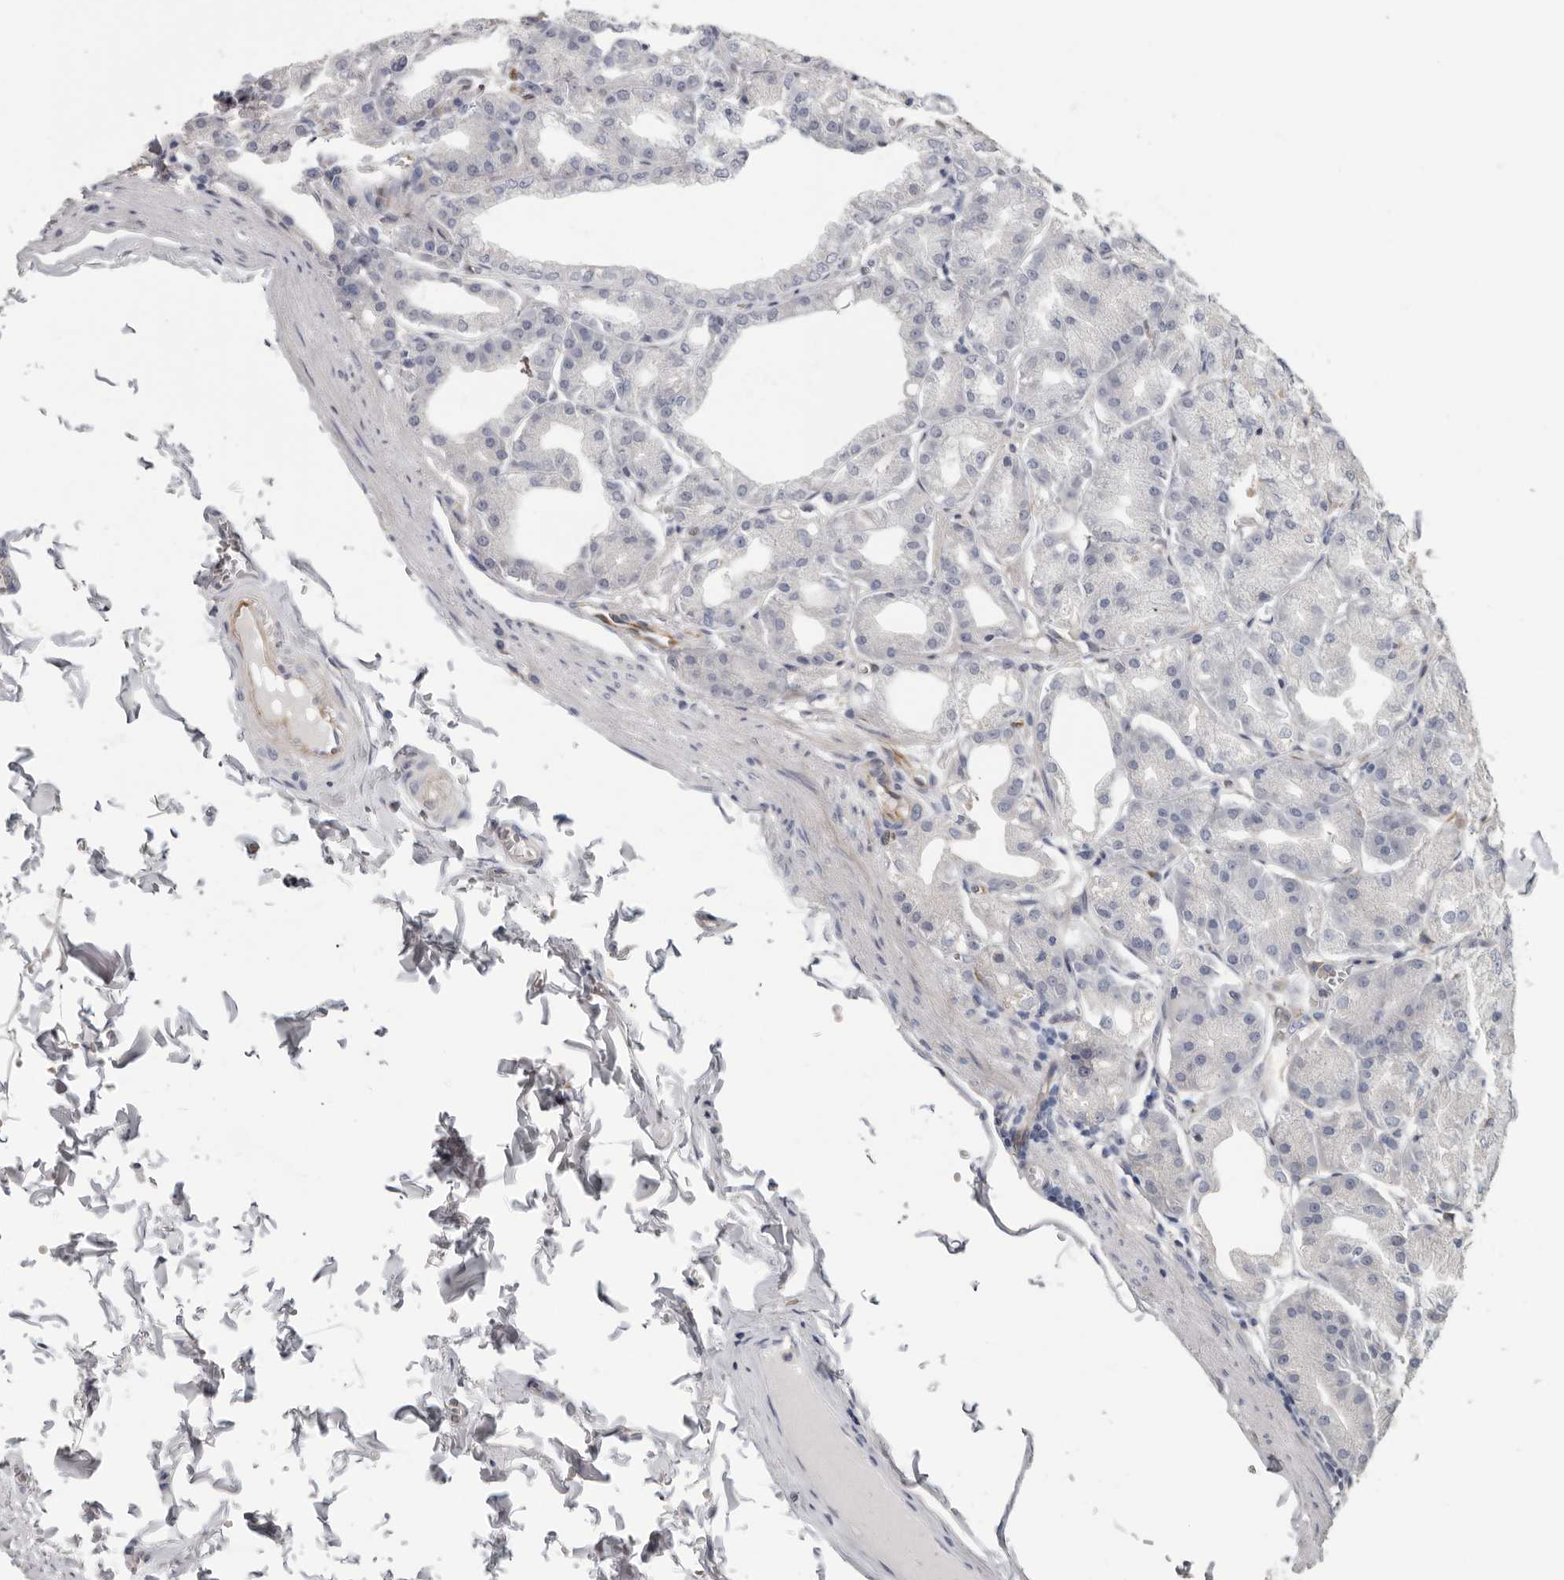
{"staining": {"intensity": "weak", "quantity": "<25%", "location": "cytoplasmic/membranous"}, "tissue": "stomach", "cell_type": "Glandular cells", "image_type": "normal", "snomed": [{"axis": "morphology", "description": "Normal tissue, NOS"}, {"axis": "topography", "description": "Stomach, lower"}], "caption": "Immunohistochemistry (IHC) of benign stomach displays no positivity in glandular cells. (DAB (3,3'-diaminobenzidine) IHC with hematoxylin counter stain).", "gene": "RALGPS2", "patient": {"sex": "male", "age": 71}}